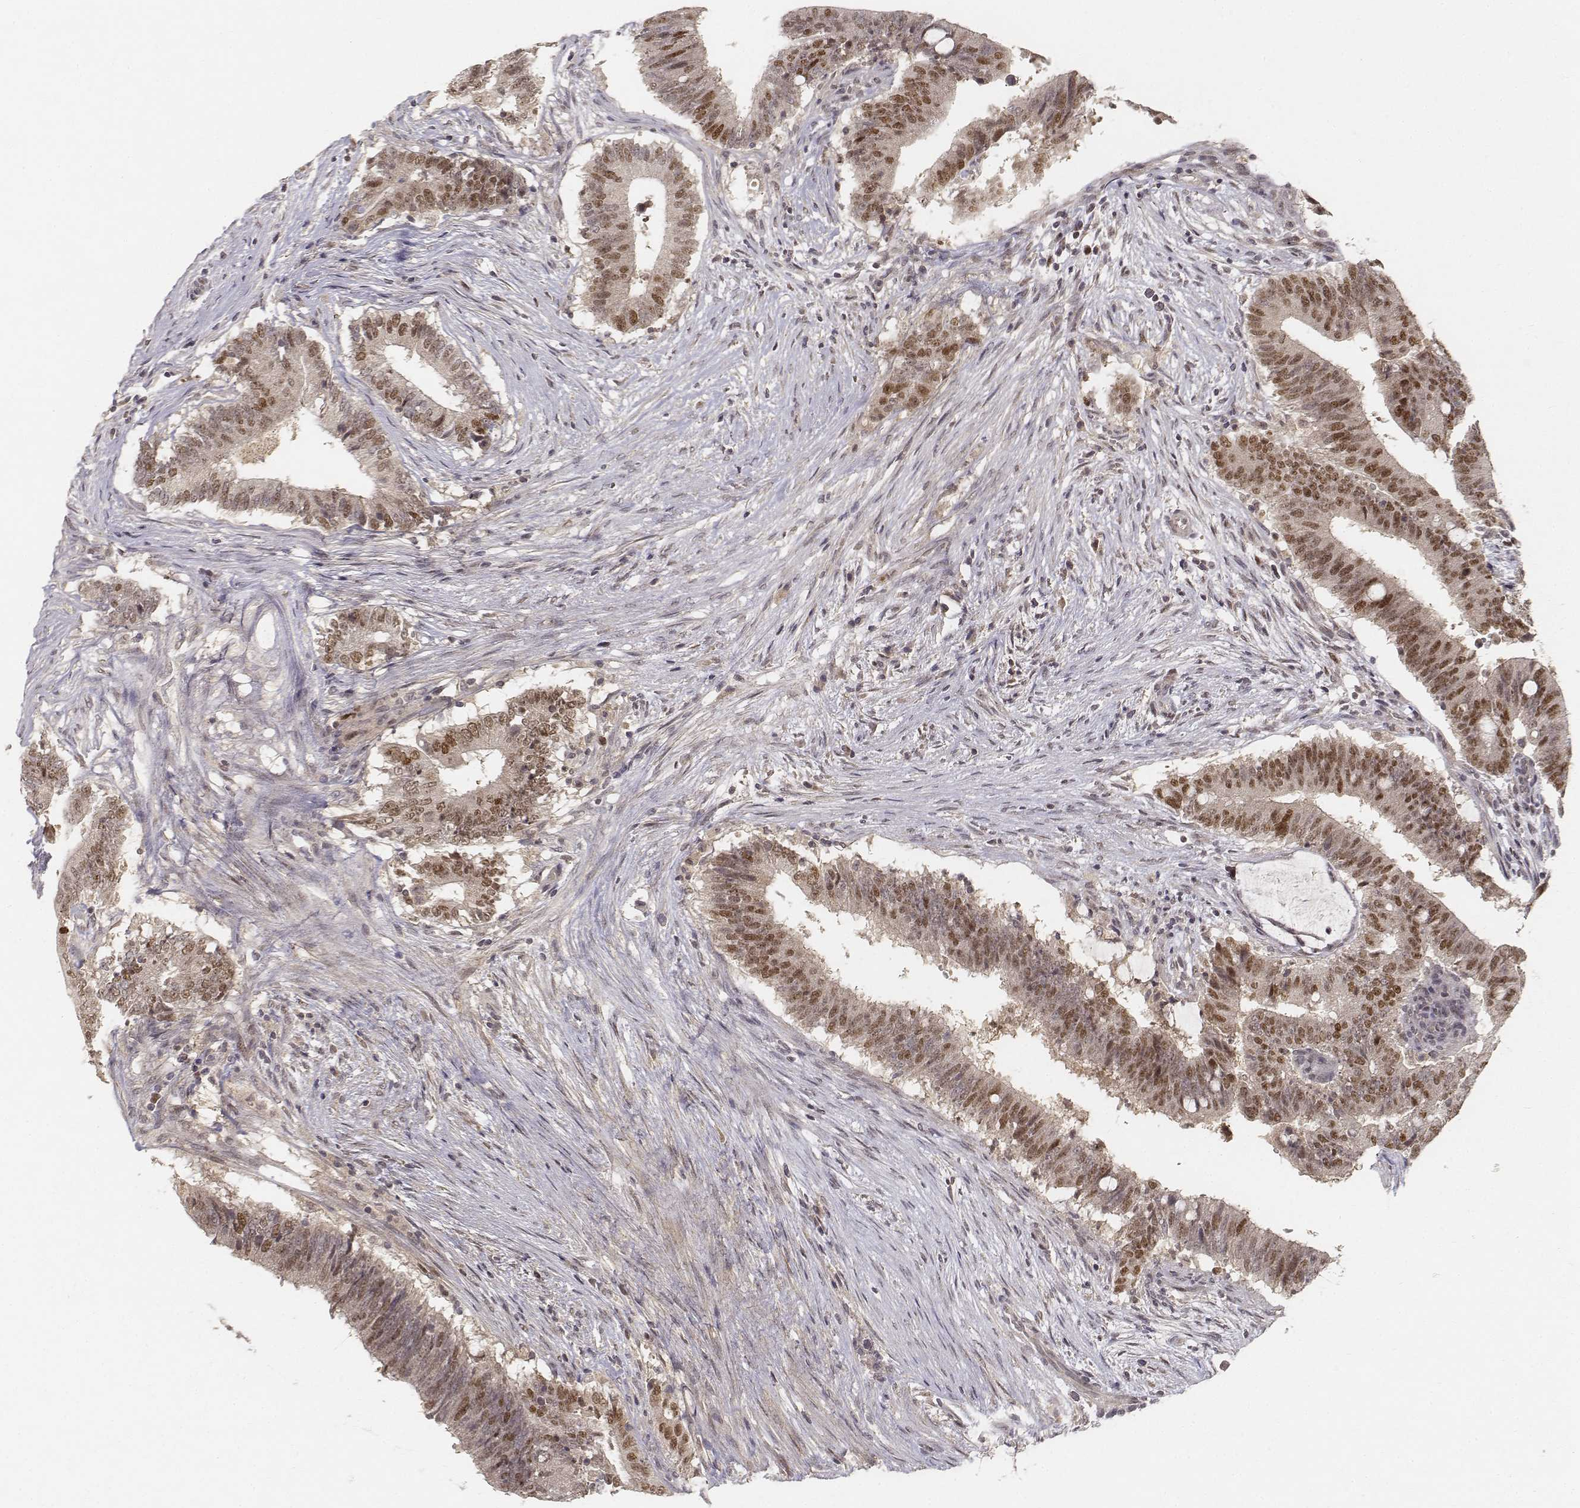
{"staining": {"intensity": "moderate", "quantity": ">75%", "location": "nuclear"}, "tissue": "colorectal cancer", "cell_type": "Tumor cells", "image_type": "cancer", "snomed": [{"axis": "morphology", "description": "Adenocarcinoma, NOS"}, {"axis": "topography", "description": "Colon"}], "caption": "Protein staining demonstrates moderate nuclear positivity in approximately >75% of tumor cells in colorectal cancer. (IHC, brightfield microscopy, high magnification).", "gene": "FANCD2", "patient": {"sex": "female", "age": 43}}